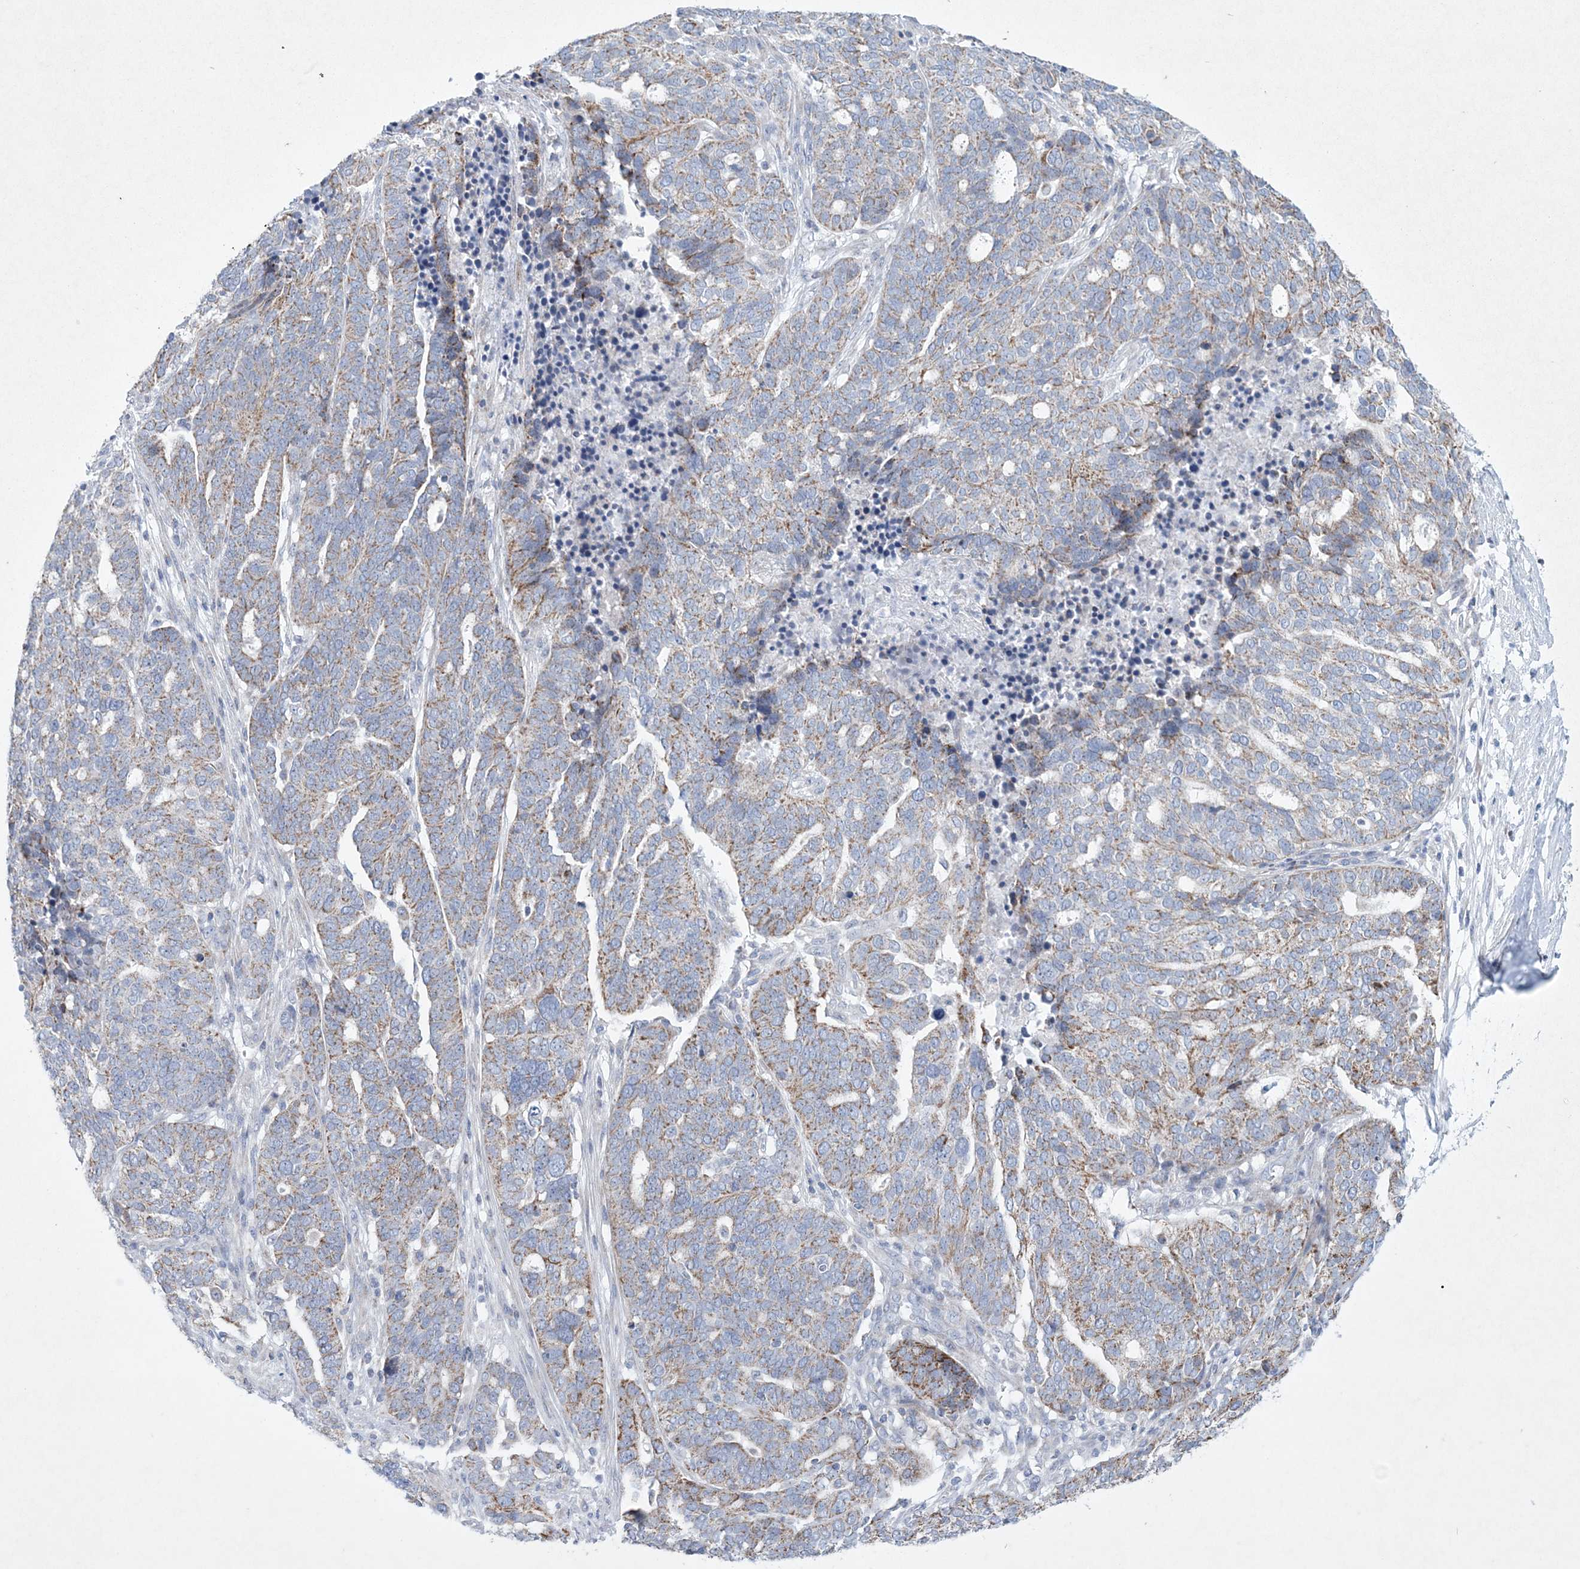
{"staining": {"intensity": "moderate", "quantity": ">75%", "location": "cytoplasmic/membranous"}, "tissue": "ovarian cancer", "cell_type": "Tumor cells", "image_type": "cancer", "snomed": [{"axis": "morphology", "description": "Cystadenocarcinoma, serous, NOS"}, {"axis": "topography", "description": "Ovary"}], "caption": "This is a photomicrograph of IHC staining of ovarian cancer (serous cystadenocarcinoma), which shows moderate expression in the cytoplasmic/membranous of tumor cells.", "gene": "CES4A", "patient": {"sex": "female", "age": 59}}